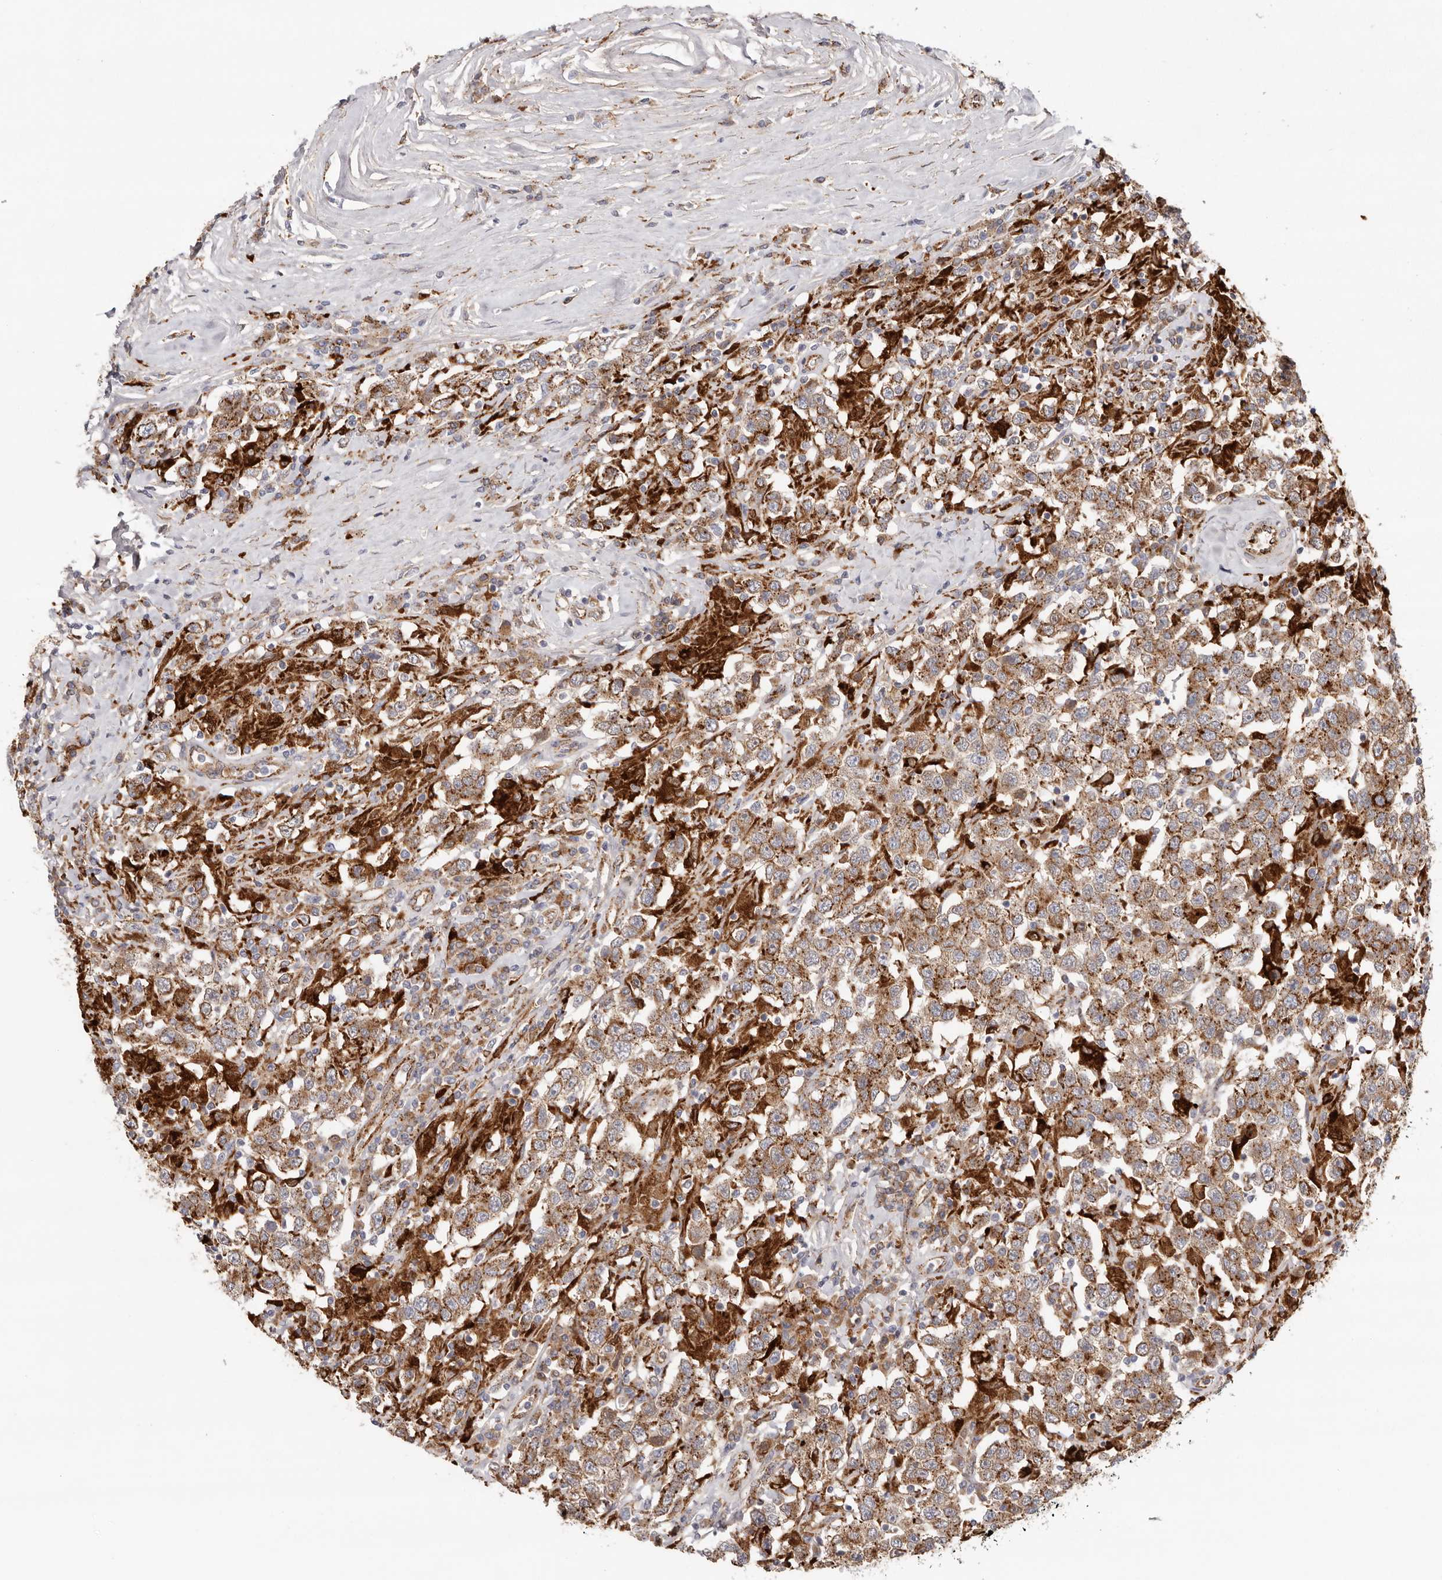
{"staining": {"intensity": "moderate", "quantity": ">75%", "location": "cytoplasmic/membranous"}, "tissue": "testis cancer", "cell_type": "Tumor cells", "image_type": "cancer", "snomed": [{"axis": "morphology", "description": "Seminoma, NOS"}, {"axis": "topography", "description": "Testis"}], "caption": "Human seminoma (testis) stained with a protein marker displays moderate staining in tumor cells.", "gene": "GRN", "patient": {"sex": "male", "age": 41}}